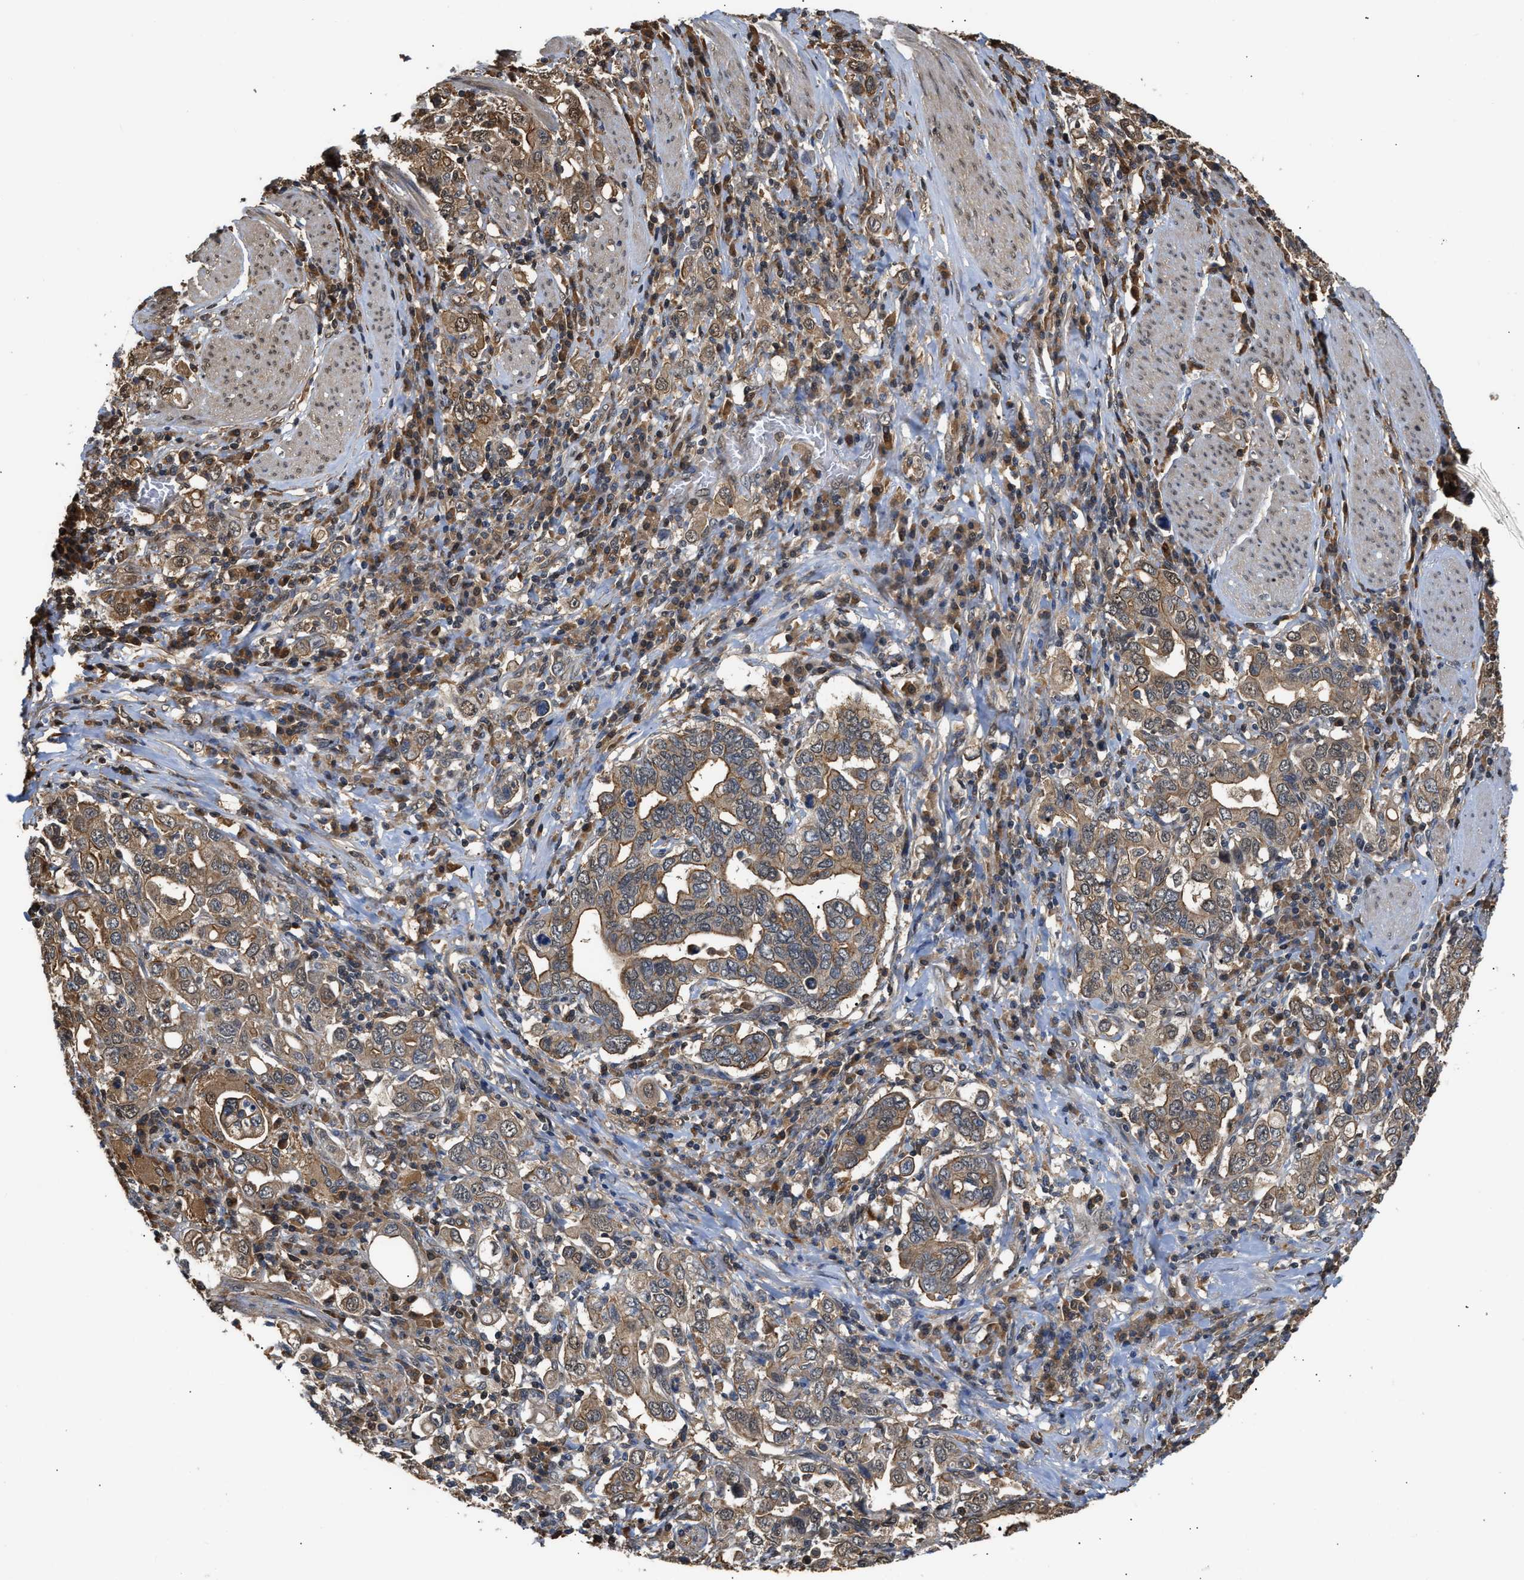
{"staining": {"intensity": "weak", "quantity": ">75%", "location": "cytoplasmic/membranous,nuclear"}, "tissue": "stomach cancer", "cell_type": "Tumor cells", "image_type": "cancer", "snomed": [{"axis": "morphology", "description": "Adenocarcinoma, NOS"}, {"axis": "topography", "description": "Stomach, upper"}], "caption": "Stomach cancer (adenocarcinoma) stained with immunohistochemistry shows weak cytoplasmic/membranous and nuclear expression in approximately >75% of tumor cells. (DAB = brown stain, brightfield microscopy at high magnification).", "gene": "SCAI", "patient": {"sex": "male", "age": 62}}